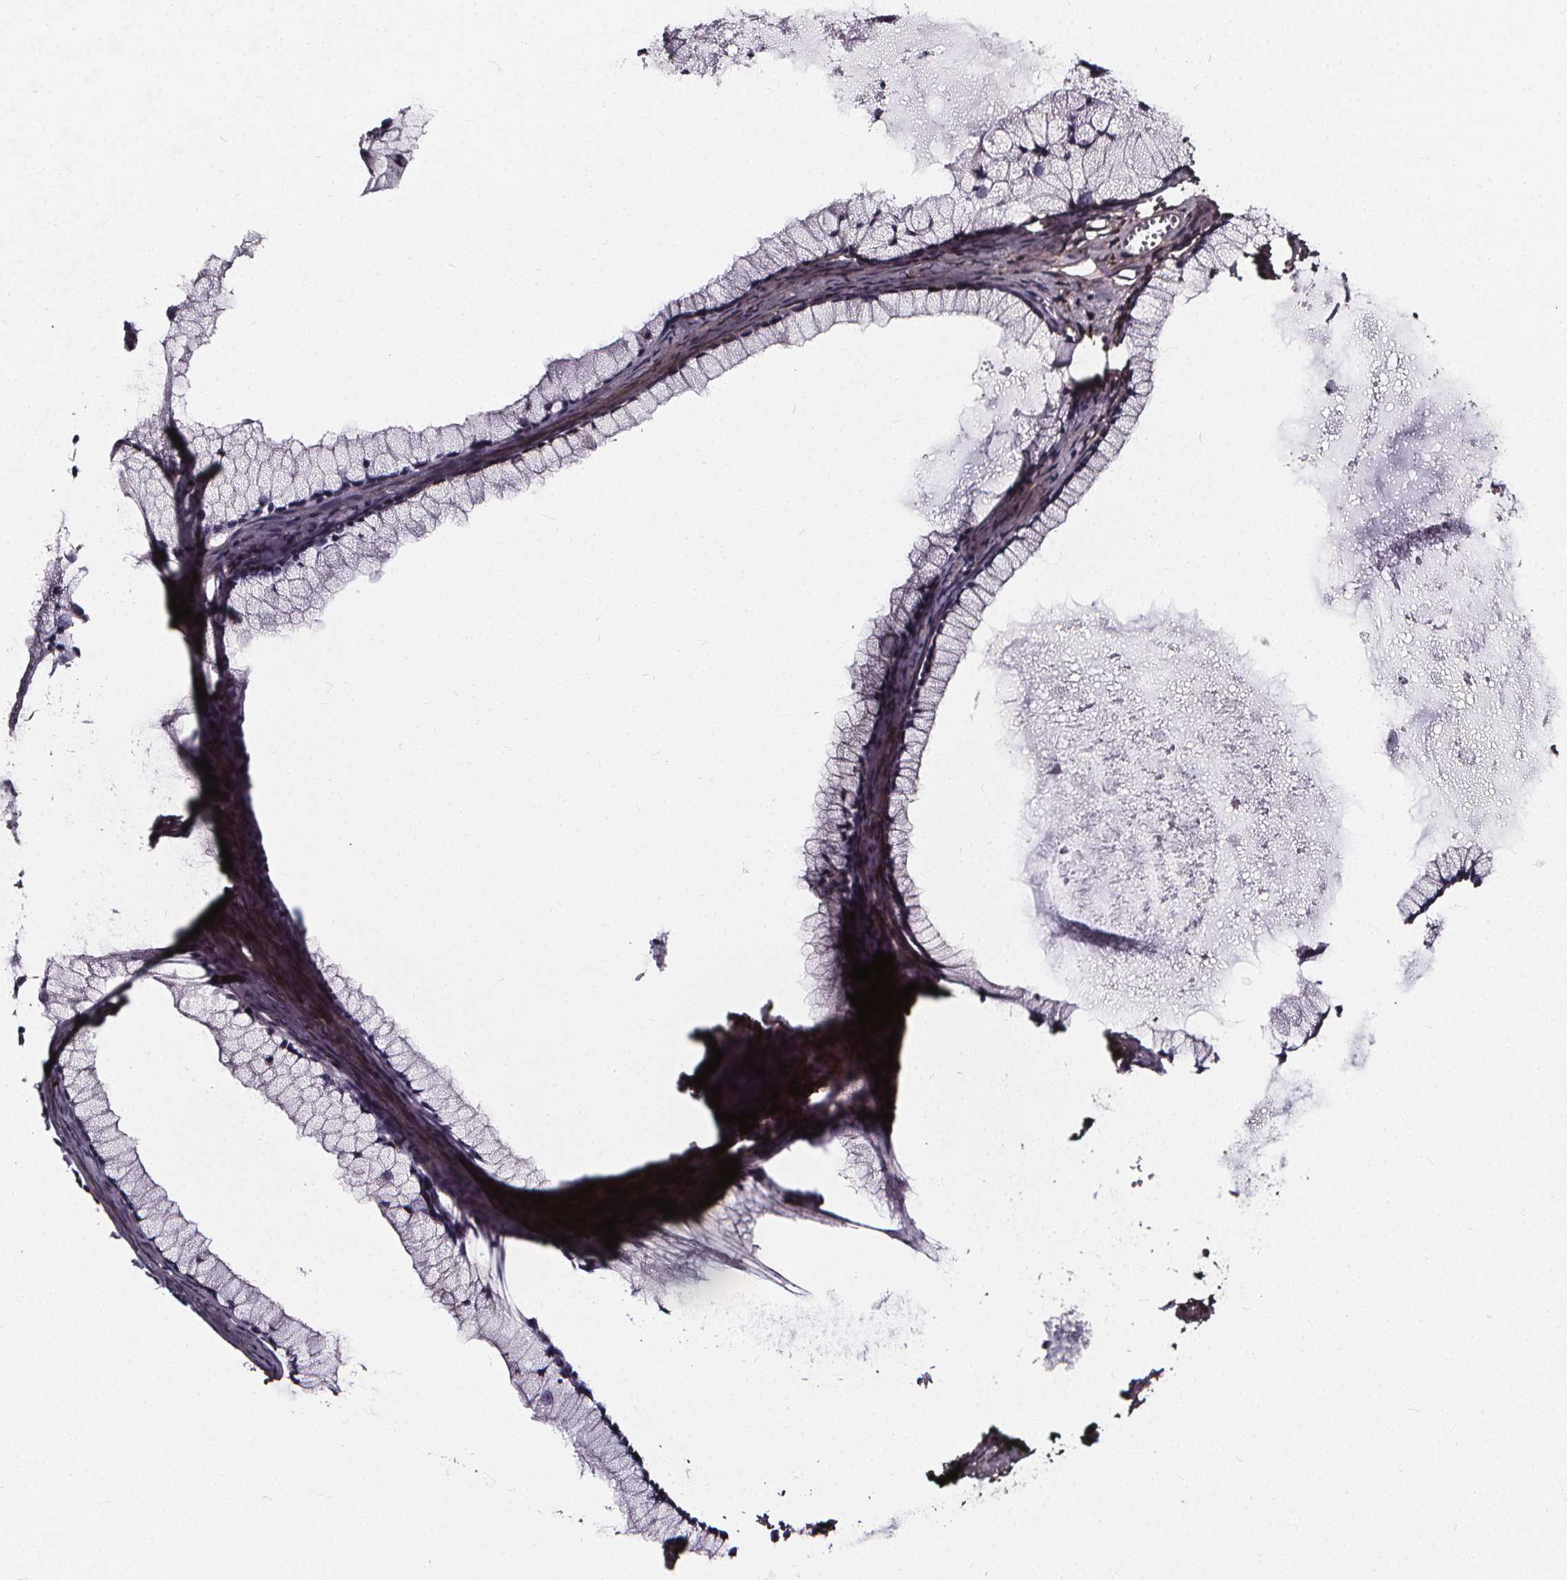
{"staining": {"intensity": "negative", "quantity": "none", "location": "none"}, "tissue": "ovarian cancer", "cell_type": "Tumor cells", "image_type": "cancer", "snomed": [{"axis": "morphology", "description": "Cystadenocarcinoma, mucinous, NOS"}, {"axis": "topography", "description": "Ovary"}], "caption": "Ovarian cancer was stained to show a protein in brown. There is no significant positivity in tumor cells. (IHC, brightfield microscopy, high magnification).", "gene": "AEBP1", "patient": {"sex": "female", "age": 41}}